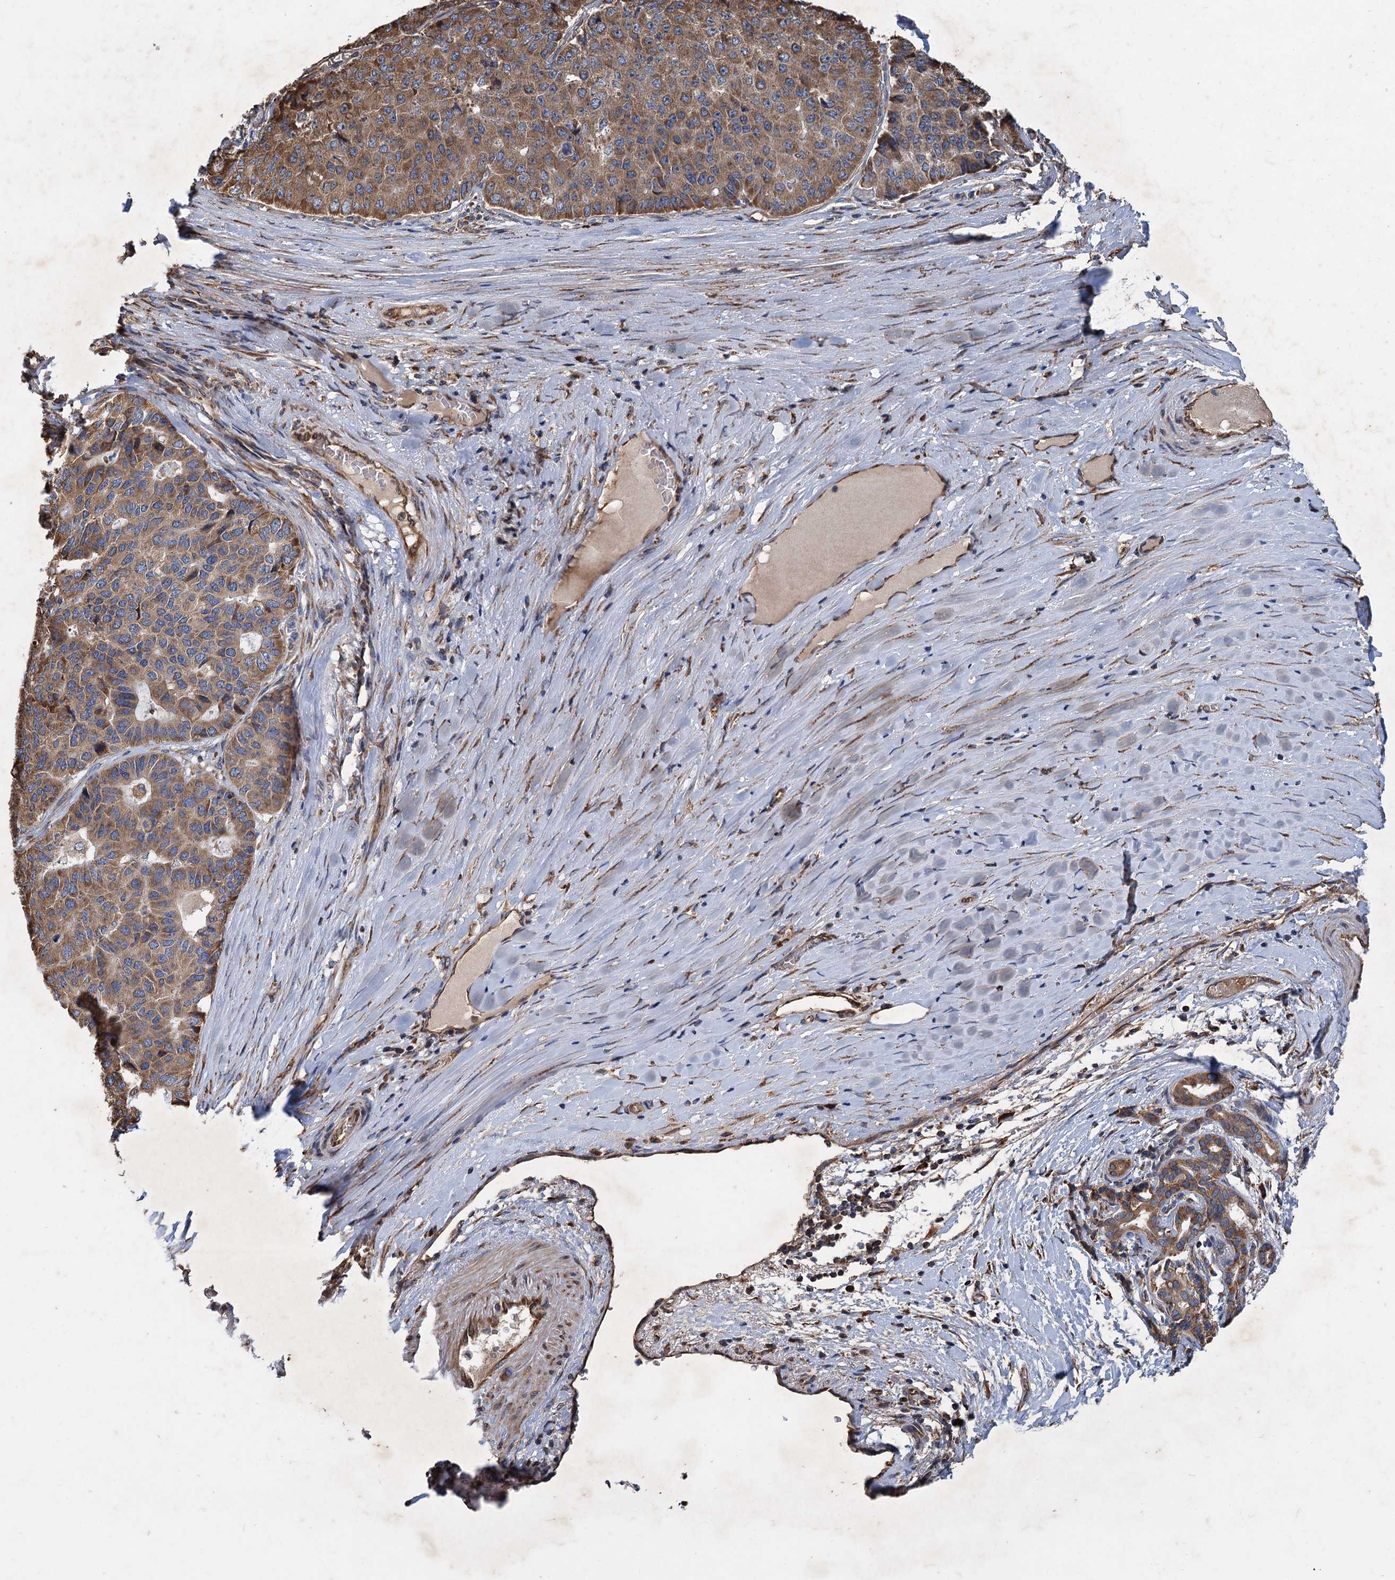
{"staining": {"intensity": "moderate", "quantity": ">75%", "location": "cytoplasmic/membranous"}, "tissue": "pancreatic cancer", "cell_type": "Tumor cells", "image_type": "cancer", "snomed": [{"axis": "morphology", "description": "Adenocarcinoma, NOS"}, {"axis": "topography", "description": "Pancreas"}], "caption": "Immunohistochemistry (IHC) staining of adenocarcinoma (pancreatic), which exhibits medium levels of moderate cytoplasmic/membranous positivity in about >75% of tumor cells indicating moderate cytoplasmic/membranous protein positivity. The staining was performed using DAB (brown) for protein detection and nuclei were counterstained in hematoxylin (blue).", "gene": "LINS1", "patient": {"sex": "male", "age": 50}}